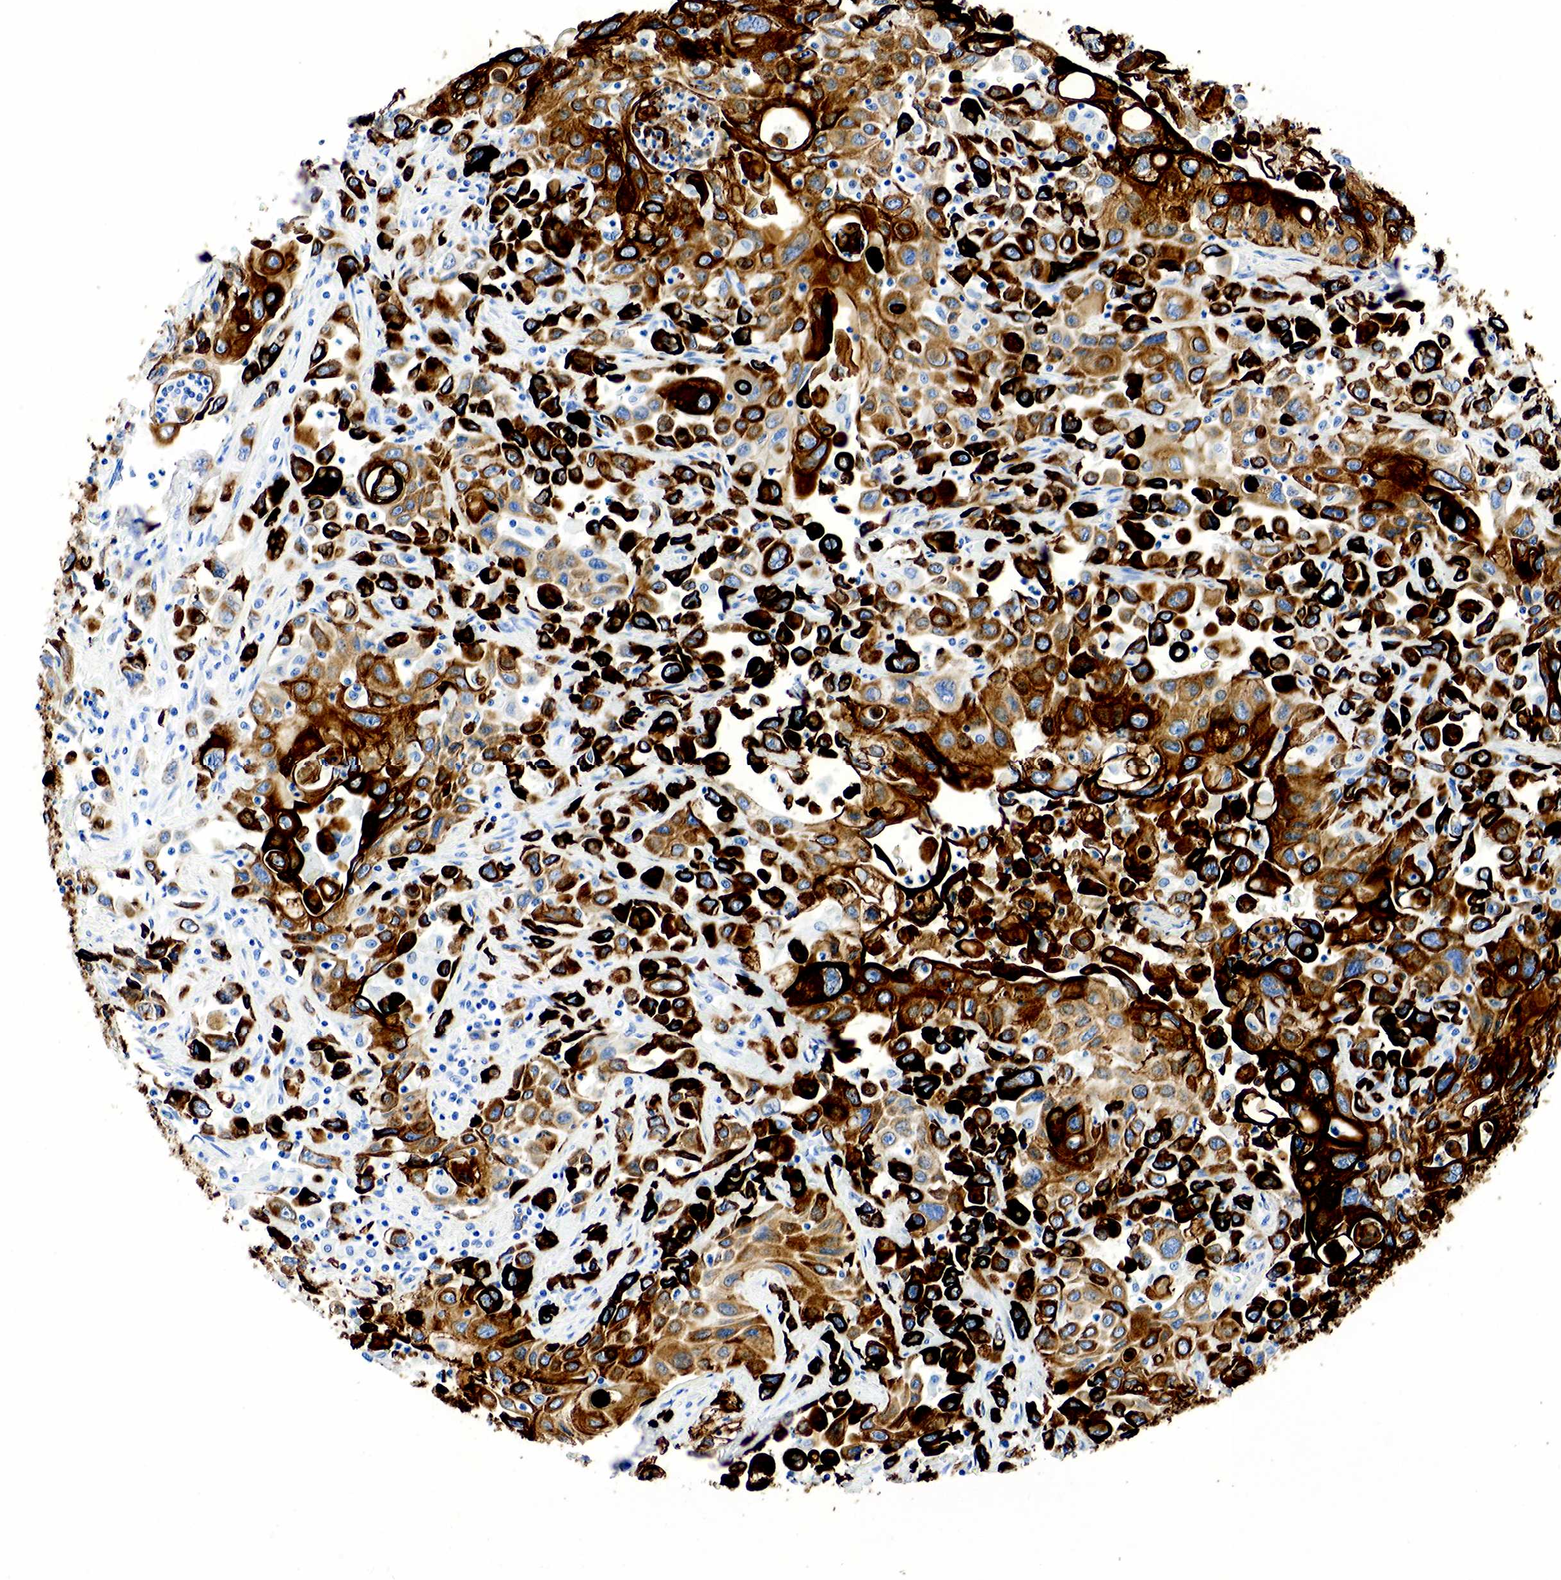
{"staining": {"intensity": "strong", "quantity": ">75%", "location": "cytoplasmic/membranous"}, "tissue": "pancreatic cancer", "cell_type": "Tumor cells", "image_type": "cancer", "snomed": [{"axis": "morphology", "description": "Adenocarcinoma, NOS"}, {"axis": "topography", "description": "Pancreas"}], "caption": "Immunohistochemical staining of human pancreatic cancer reveals high levels of strong cytoplasmic/membranous protein positivity in approximately >75% of tumor cells.", "gene": "KRT7", "patient": {"sex": "male", "age": 70}}